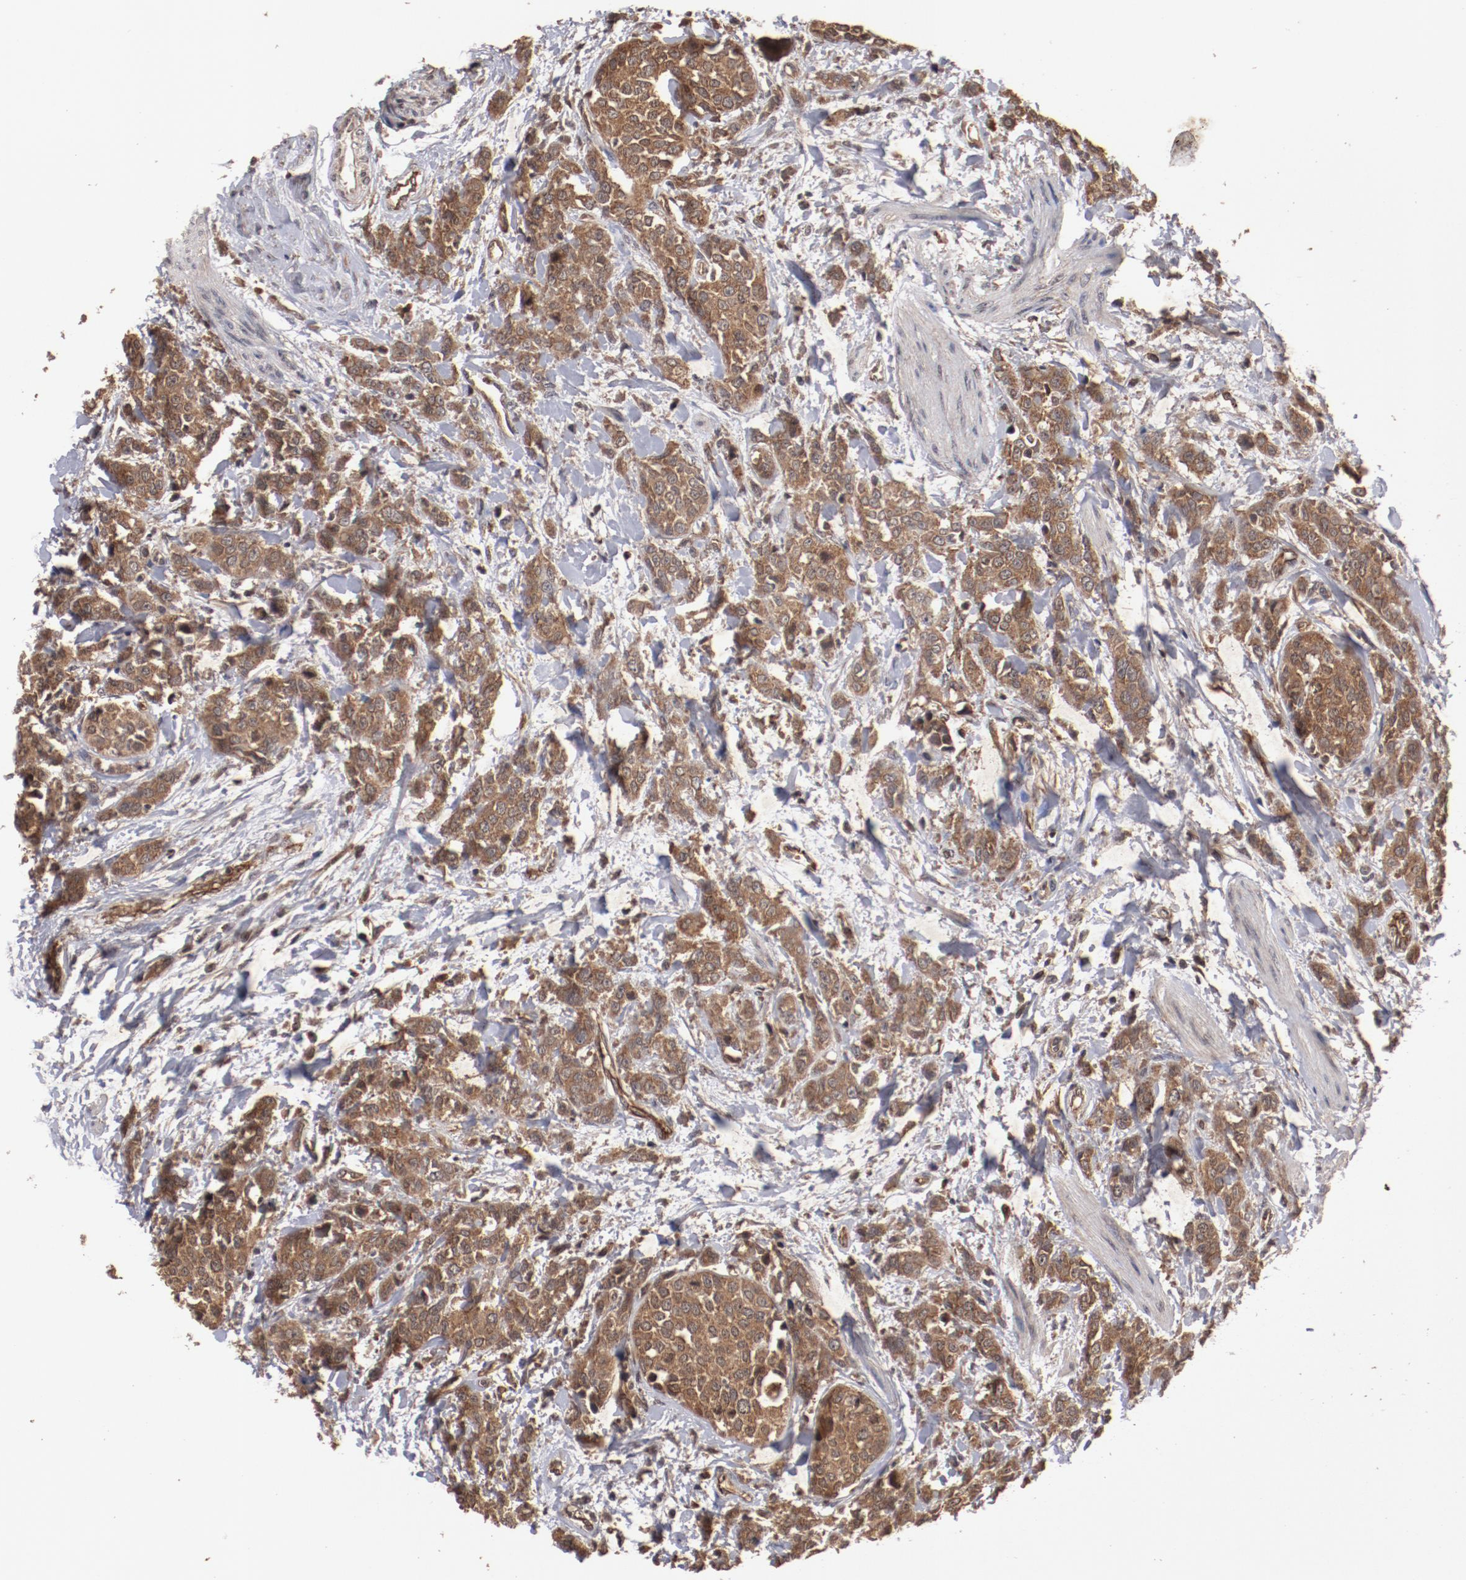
{"staining": {"intensity": "strong", "quantity": ">75%", "location": "cytoplasmic/membranous"}, "tissue": "urothelial cancer", "cell_type": "Tumor cells", "image_type": "cancer", "snomed": [{"axis": "morphology", "description": "Urothelial carcinoma, High grade"}, {"axis": "topography", "description": "Urinary bladder"}], "caption": "Urothelial cancer stained for a protein shows strong cytoplasmic/membranous positivity in tumor cells. The protein of interest is stained brown, and the nuclei are stained in blue (DAB IHC with brightfield microscopy, high magnification).", "gene": "TENM1", "patient": {"sex": "male", "age": 56}}